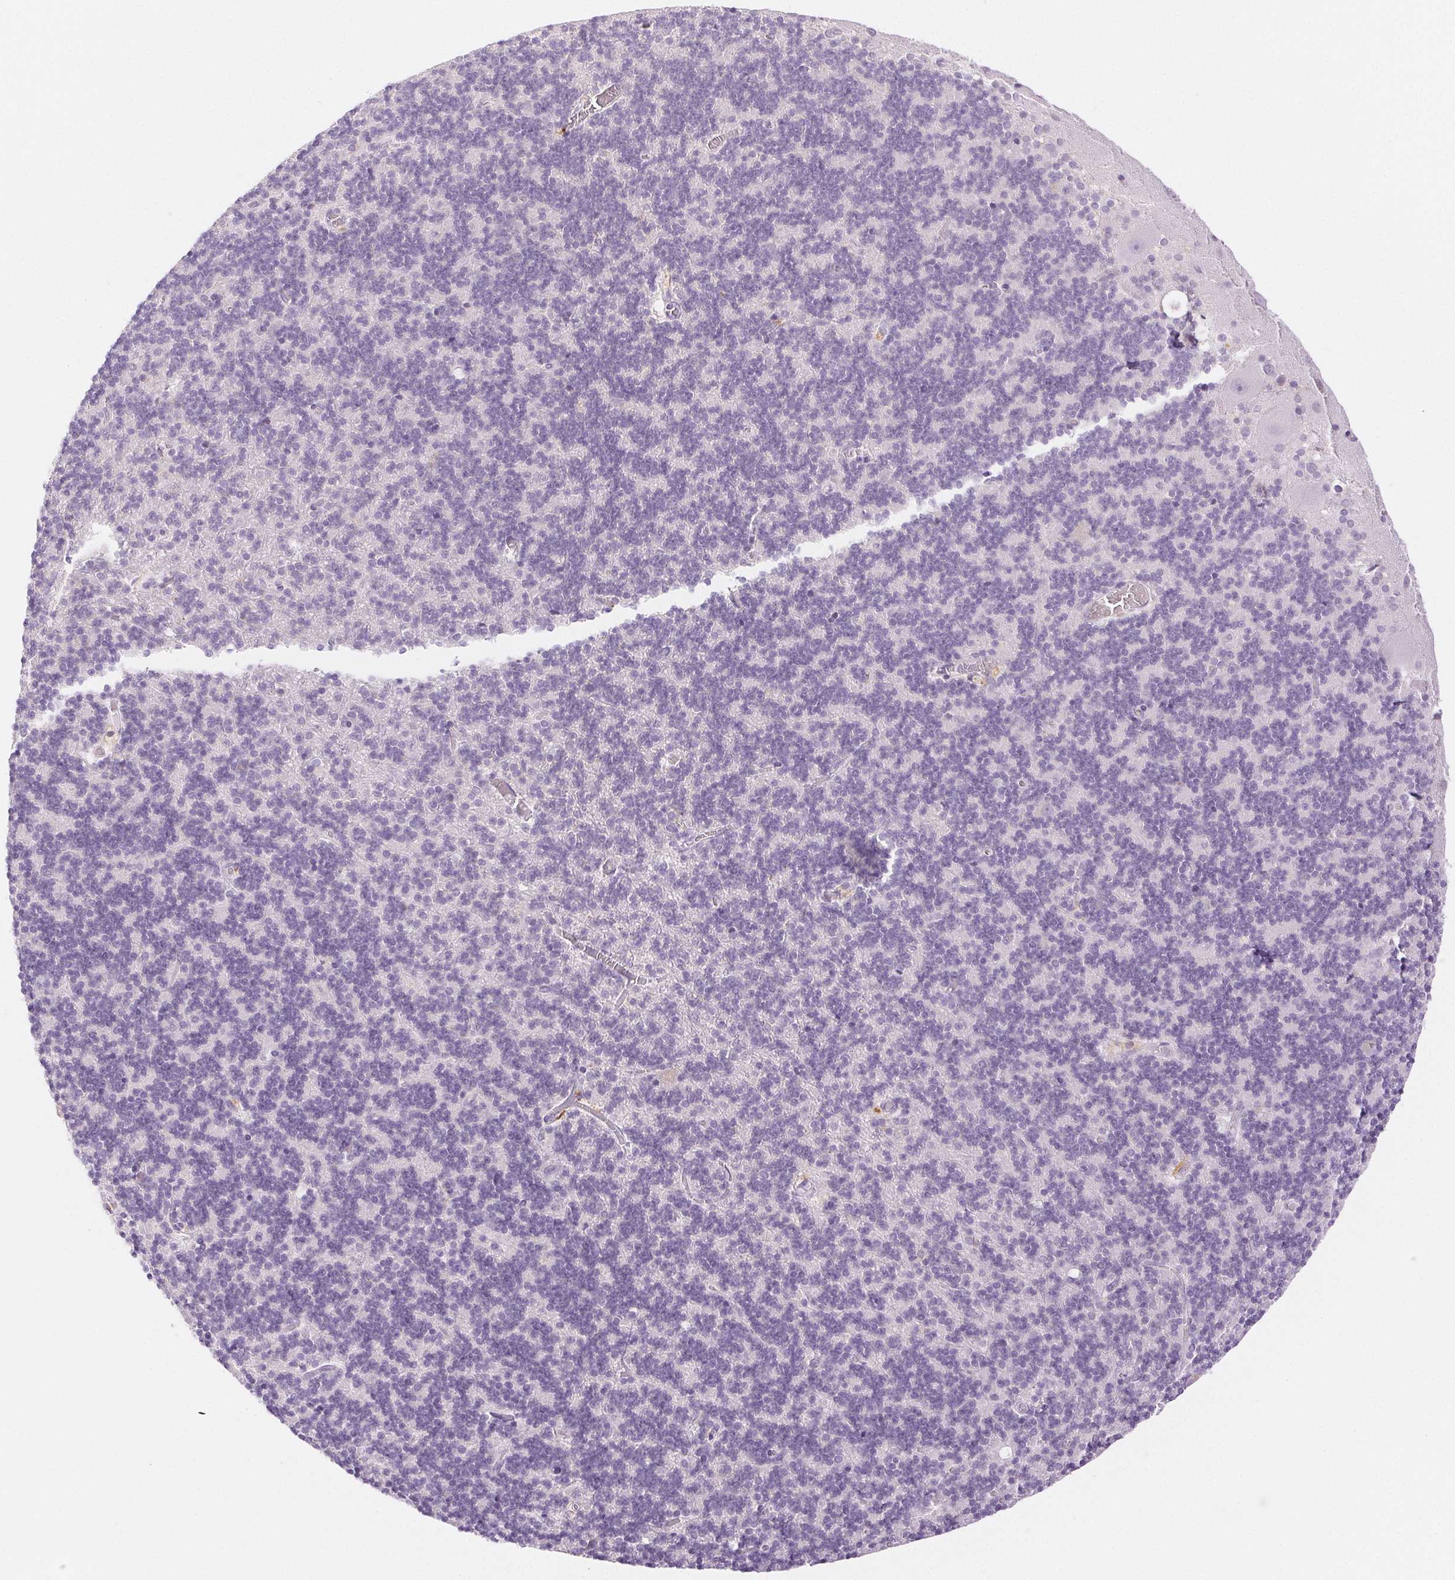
{"staining": {"intensity": "negative", "quantity": "none", "location": "none"}, "tissue": "cerebellum", "cell_type": "Cells in granular layer", "image_type": "normal", "snomed": [{"axis": "morphology", "description": "Normal tissue, NOS"}, {"axis": "topography", "description": "Cerebellum"}], "caption": "Immunohistochemistry image of normal cerebellum: cerebellum stained with DAB (3,3'-diaminobenzidine) shows no significant protein positivity in cells in granular layer.", "gene": "SLC5A2", "patient": {"sex": "male", "age": 70}}